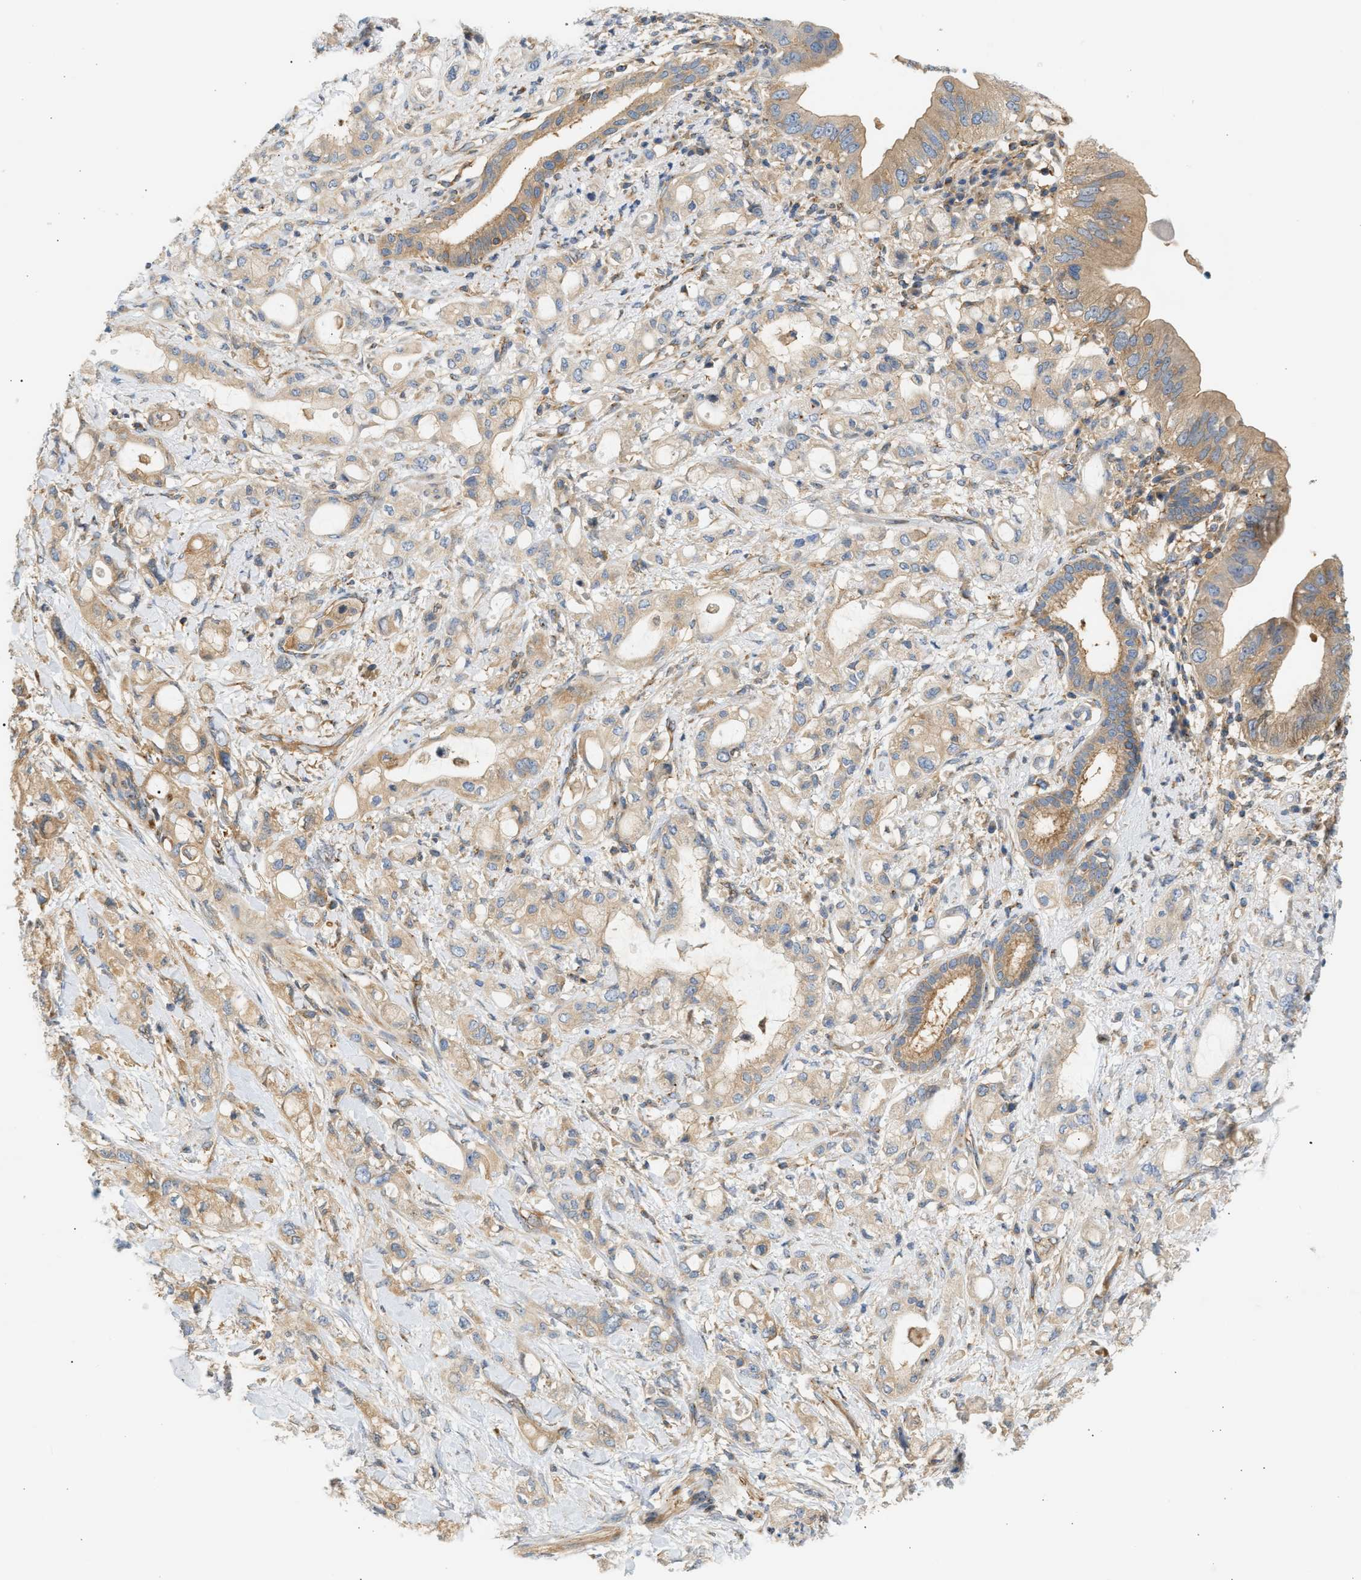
{"staining": {"intensity": "moderate", "quantity": ">75%", "location": "cytoplasmic/membranous"}, "tissue": "pancreatic cancer", "cell_type": "Tumor cells", "image_type": "cancer", "snomed": [{"axis": "morphology", "description": "Adenocarcinoma, NOS"}, {"axis": "topography", "description": "Pancreas"}], "caption": "Protein analysis of pancreatic cancer (adenocarcinoma) tissue exhibits moderate cytoplasmic/membranous staining in about >75% of tumor cells.", "gene": "PAFAH1B1", "patient": {"sex": "female", "age": 56}}